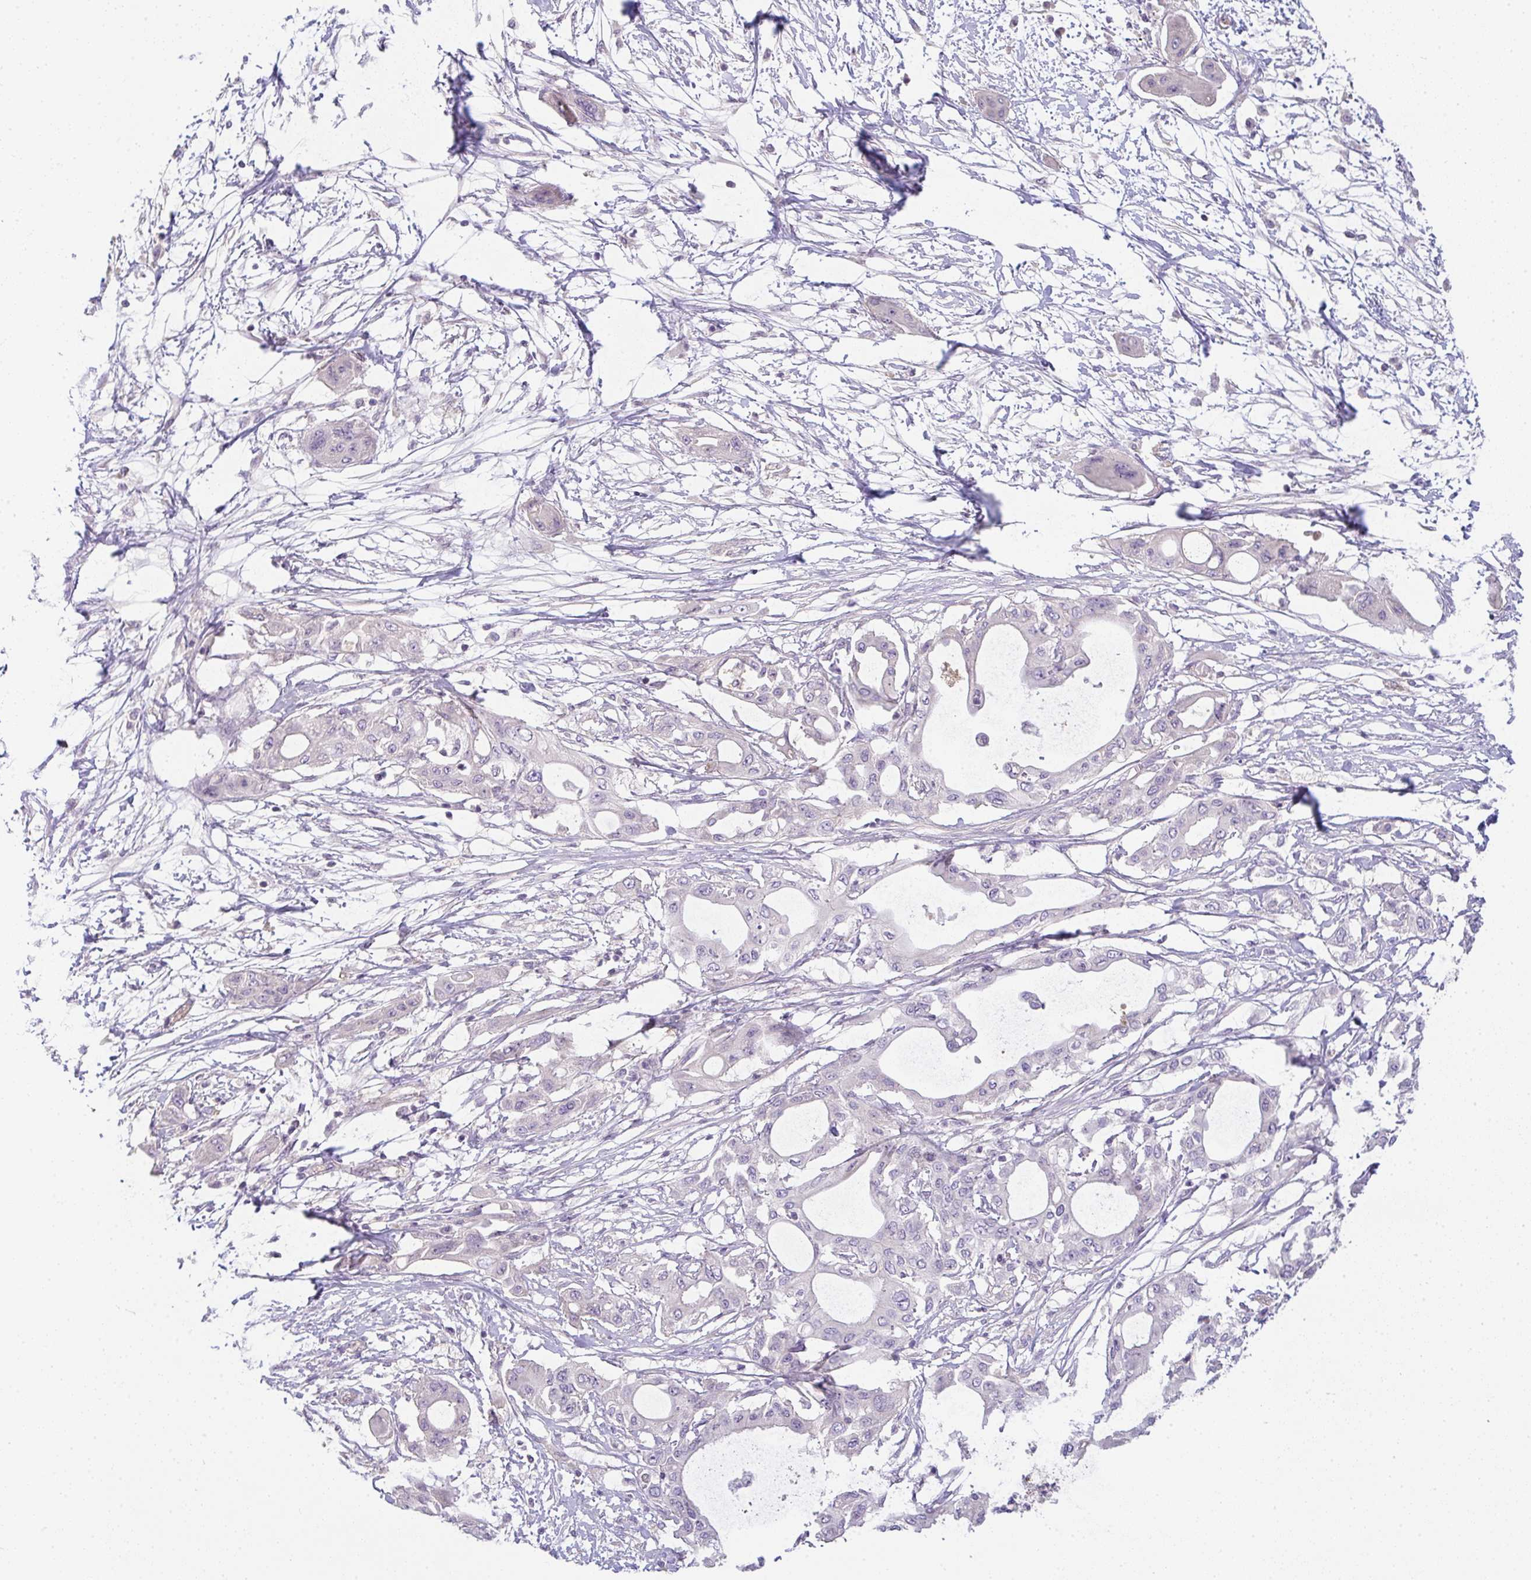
{"staining": {"intensity": "negative", "quantity": "none", "location": "none"}, "tissue": "pancreatic cancer", "cell_type": "Tumor cells", "image_type": "cancer", "snomed": [{"axis": "morphology", "description": "Adenocarcinoma, NOS"}, {"axis": "topography", "description": "Pancreas"}], "caption": "This photomicrograph is of pancreatic cancer stained with immunohistochemistry to label a protein in brown with the nuclei are counter-stained blue. There is no staining in tumor cells.", "gene": "FILIP1", "patient": {"sex": "male", "age": 68}}